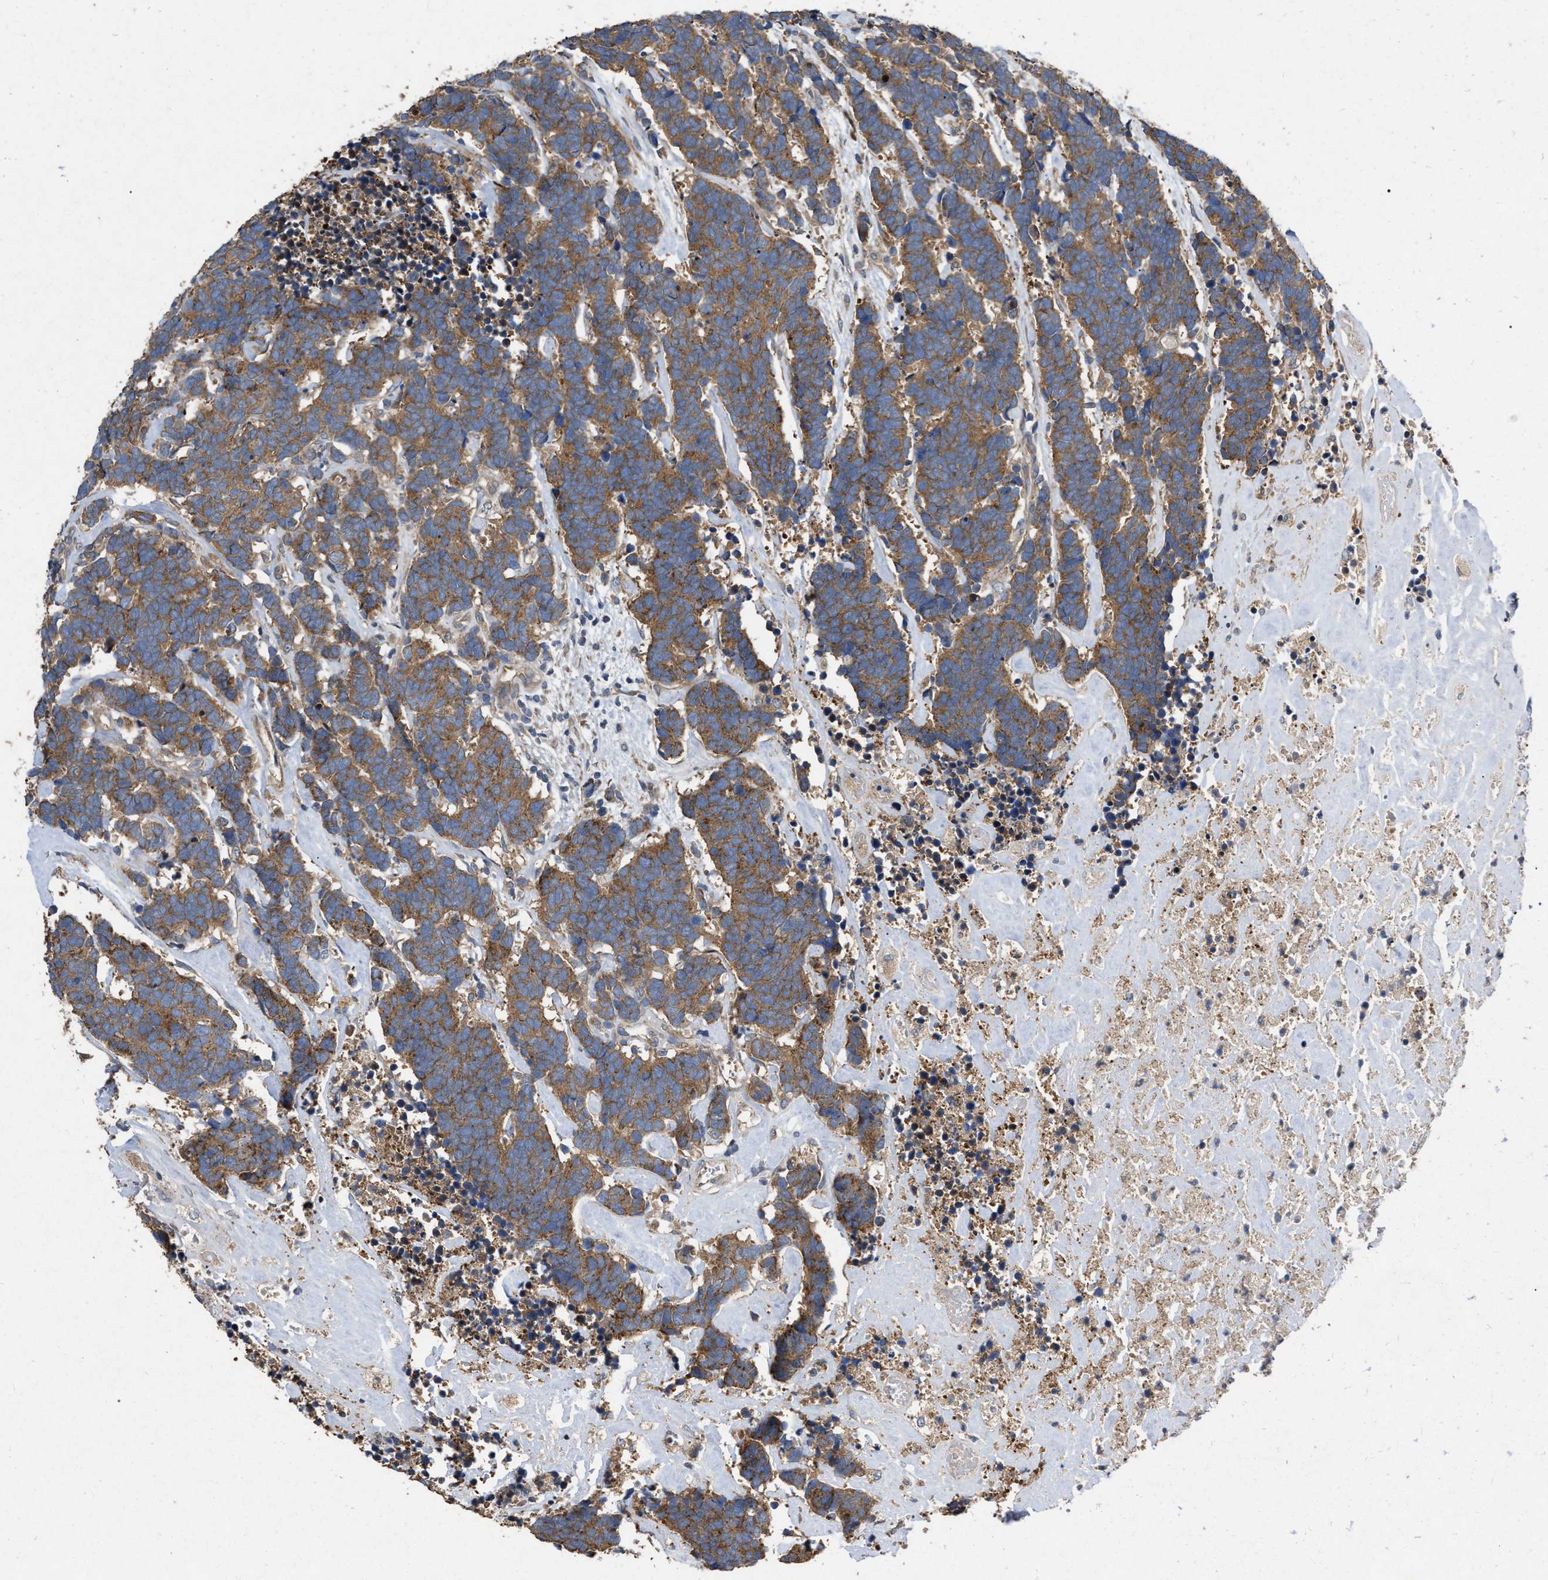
{"staining": {"intensity": "moderate", "quantity": ">75%", "location": "cytoplasmic/membranous"}, "tissue": "carcinoid", "cell_type": "Tumor cells", "image_type": "cancer", "snomed": [{"axis": "morphology", "description": "Carcinoma, NOS"}, {"axis": "morphology", "description": "Carcinoid, malignant, NOS"}, {"axis": "topography", "description": "Urinary bladder"}], "caption": "Protein expression analysis of carcinoid (malignant) shows moderate cytoplasmic/membranous positivity in approximately >75% of tumor cells.", "gene": "CDKN2C", "patient": {"sex": "male", "age": 57}}